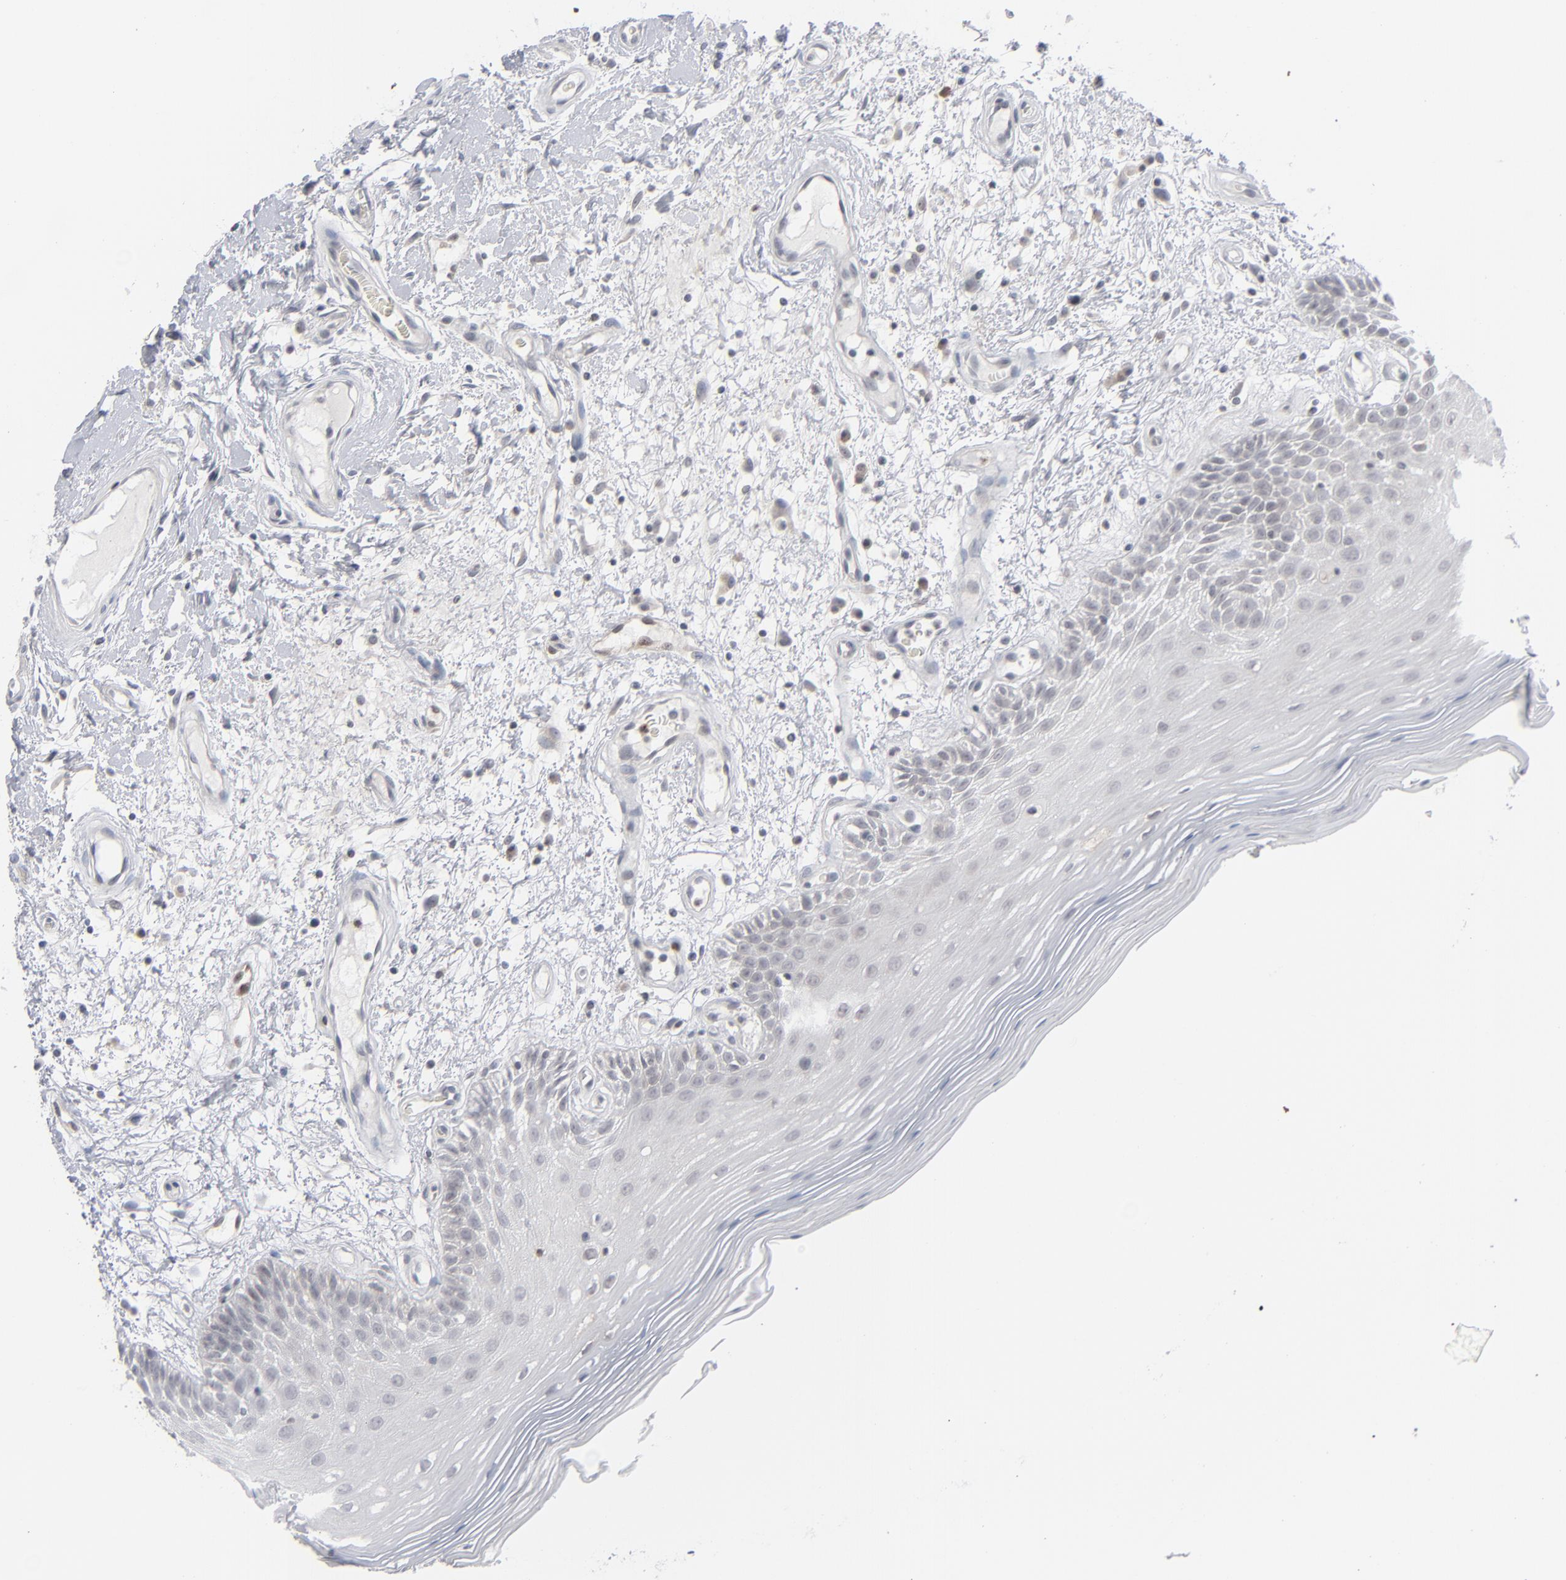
{"staining": {"intensity": "negative", "quantity": "none", "location": "none"}, "tissue": "oral mucosa", "cell_type": "Squamous epithelial cells", "image_type": "normal", "snomed": [{"axis": "morphology", "description": "Normal tissue, NOS"}, {"axis": "morphology", "description": "Squamous cell carcinoma, NOS"}, {"axis": "topography", "description": "Skeletal muscle"}, {"axis": "topography", "description": "Oral tissue"}, {"axis": "topography", "description": "Head-Neck"}], "caption": "Immunohistochemistry histopathology image of normal oral mucosa stained for a protein (brown), which reveals no staining in squamous epithelial cells.", "gene": "POF1B", "patient": {"sex": "male", "age": 71}}